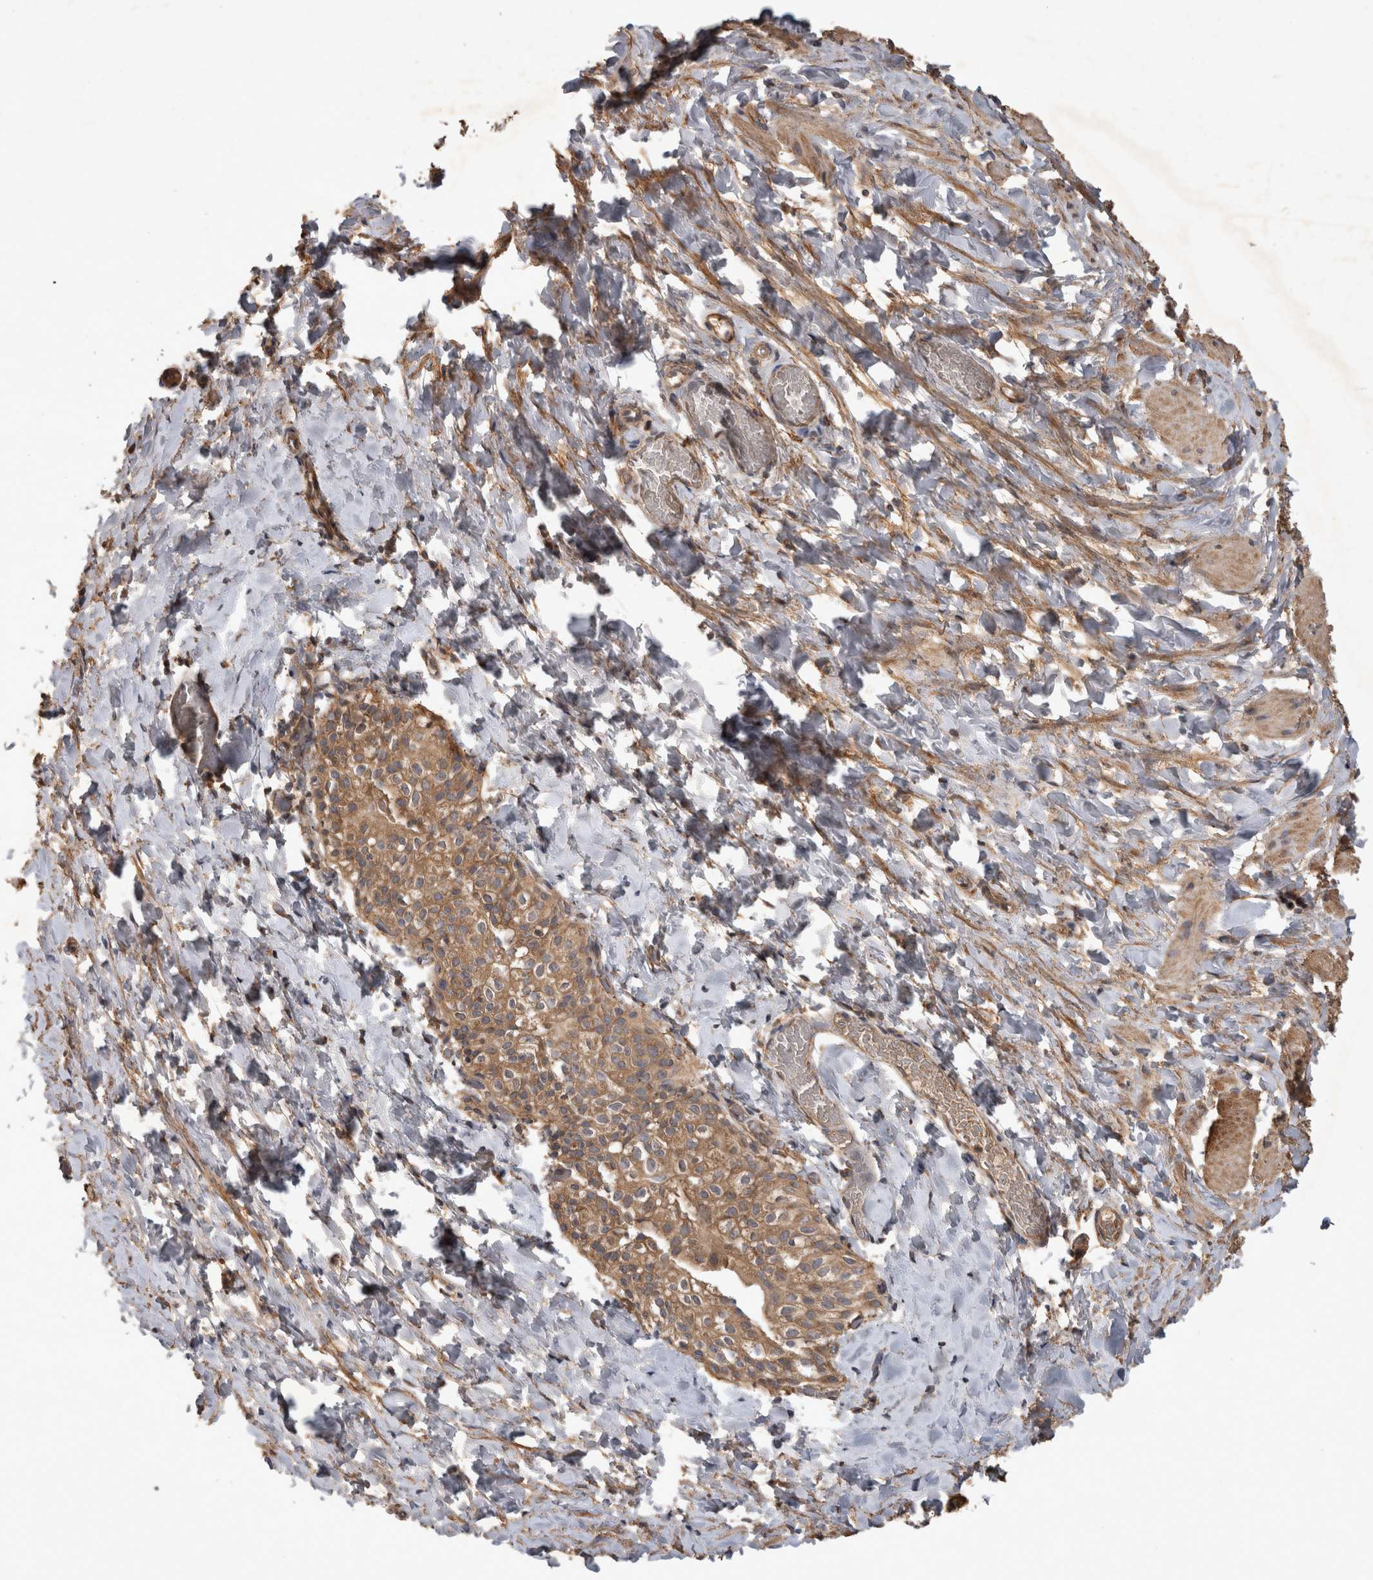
{"staining": {"intensity": "moderate", "quantity": ">75%", "location": "cytoplasmic/membranous"}, "tissue": "smooth muscle", "cell_type": "Smooth muscle cells", "image_type": "normal", "snomed": [{"axis": "morphology", "description": "Normal tissue, NOS"}, {"axis": "topography", "description": "Smooth muscle"}], "caption": "Smooth muscle stained with a brown dye shows moderate cytoplasmic/membranous positive staining in about >75% of smooth muscle cells.", "gene": "TRMT61B", "patient": {"sex": "male", "age": 16}}